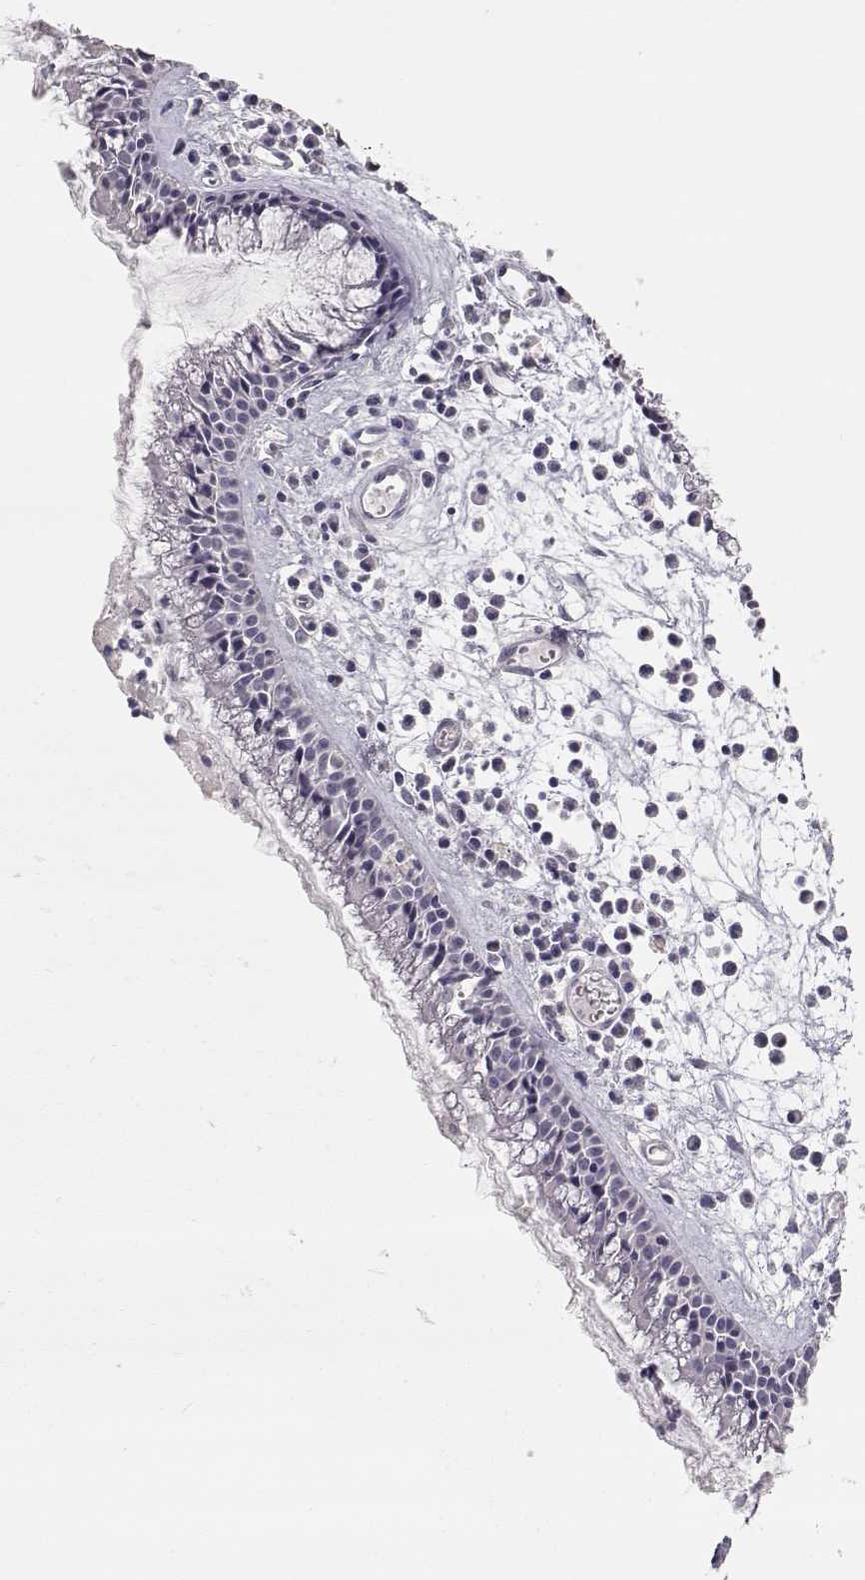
{"staining": {"intensity": "negative", "quantity": "none", "location": "none"}, "tissue": "nasopharynx", "cell_type": "Respiratory epithelial cells", "image_type": "normal", "snomed": [{"axis": "morphology", "description": "Normal tissue, NOS"}, {"axis": "topography", "description": "Nasopharynx"}], "caption": "This micrograph is of normal nasopharynx stained with immunohistochemistry (IHC) to label a protein in brown with the nuclei are counter-stained blue. There is no staining in respiratory epithelial cells.", "gene": "TKTL1", "patient": {"sex": "female", "age": 47}}